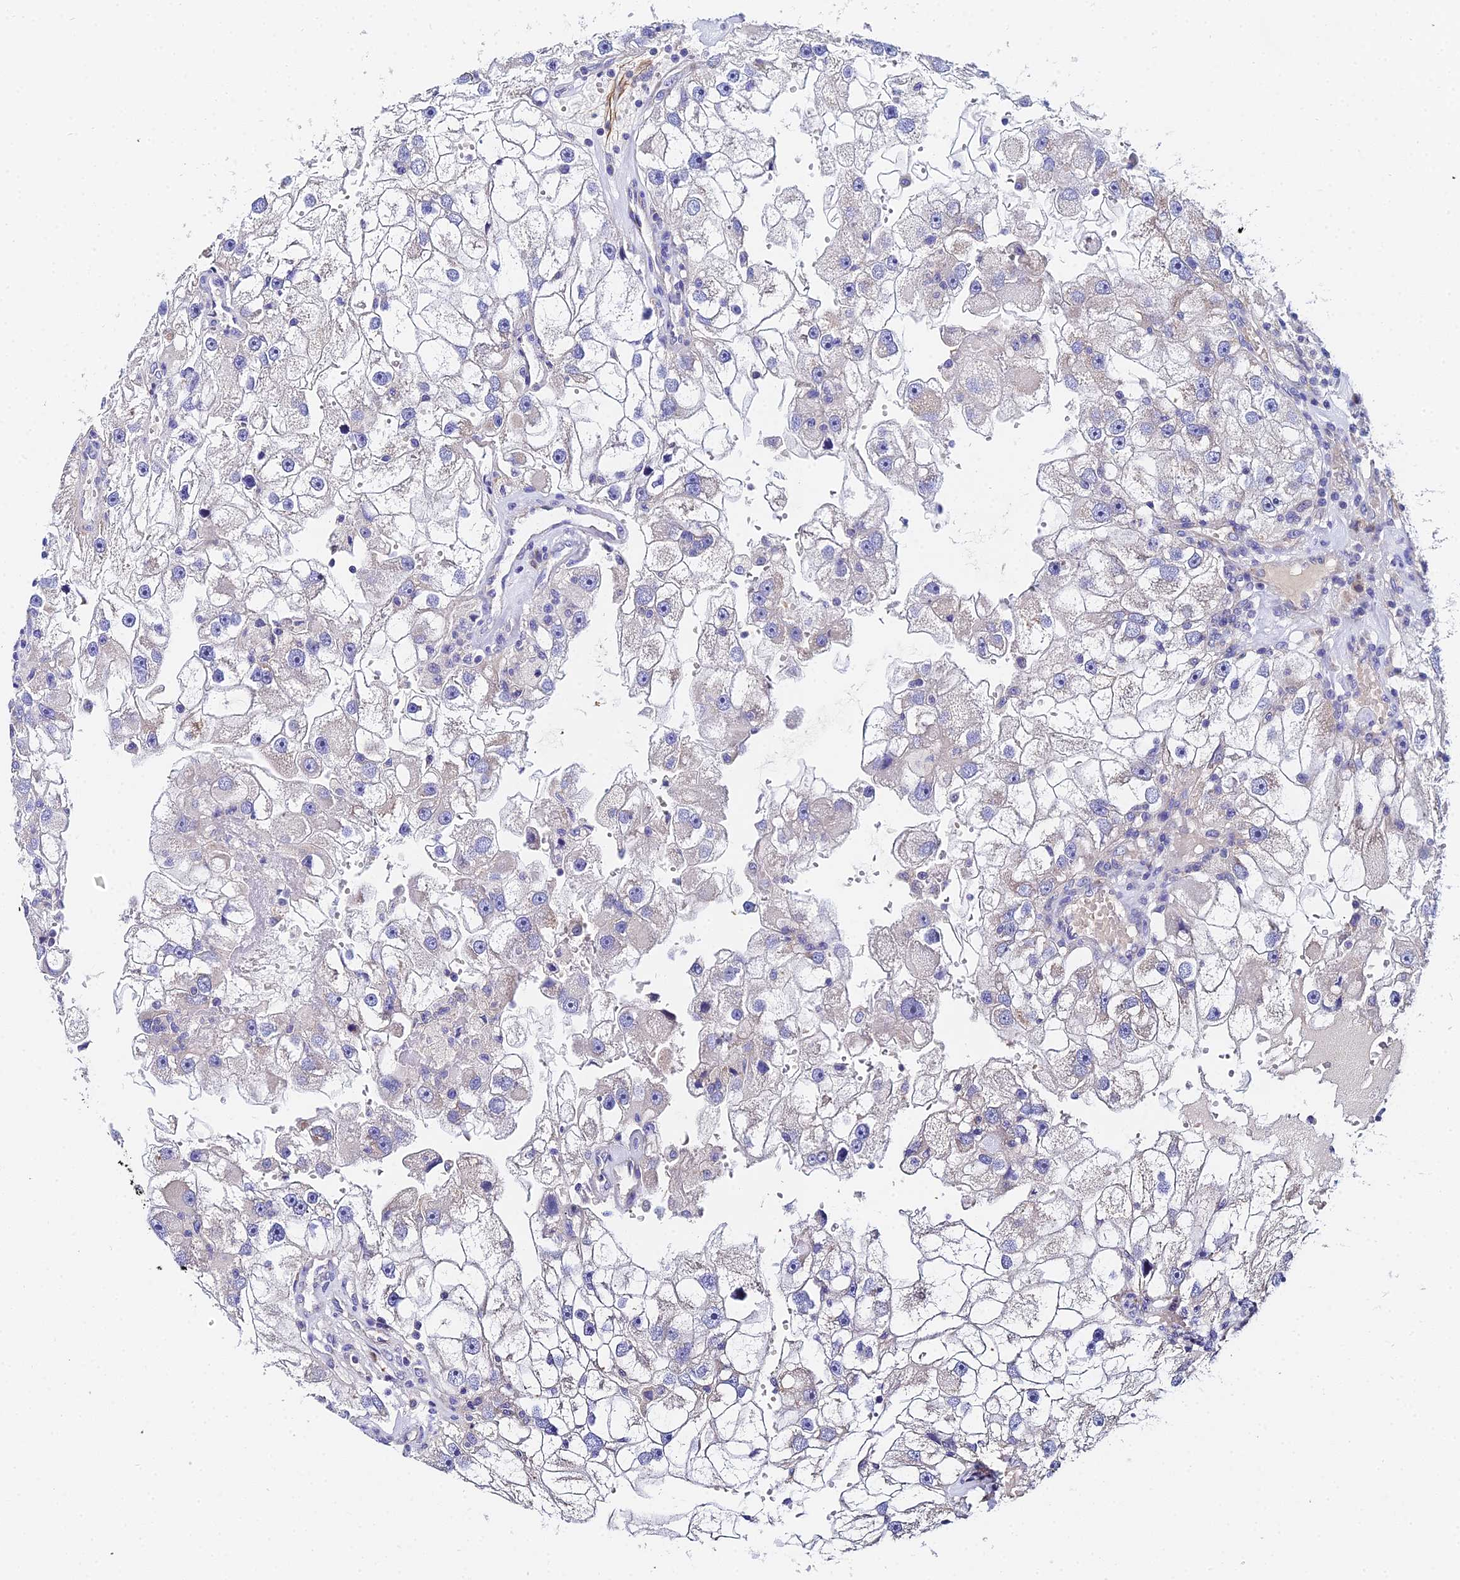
{"staining": {"intensity": "weak", "quantity": "<25%", "location": "cytoplasmic/membranous"}, "tissue": "renal cancer", "cell_type": "Tumor cells", "image_type": "cancer", "snomed": [{"axis": "morphology", "description": "Adenocarcinoma, NOS"}, {"axis": "topography", "description": "Kidney"}], "caption": "DAB (3,3'-diaminobenzidine) immunohistochemical staining of human renal cancer (adenocarcinoma) reveals no significant expression in tumor cells.", "gene": "UBE2L3", "patient": {"sex": "male", "age": 63}}